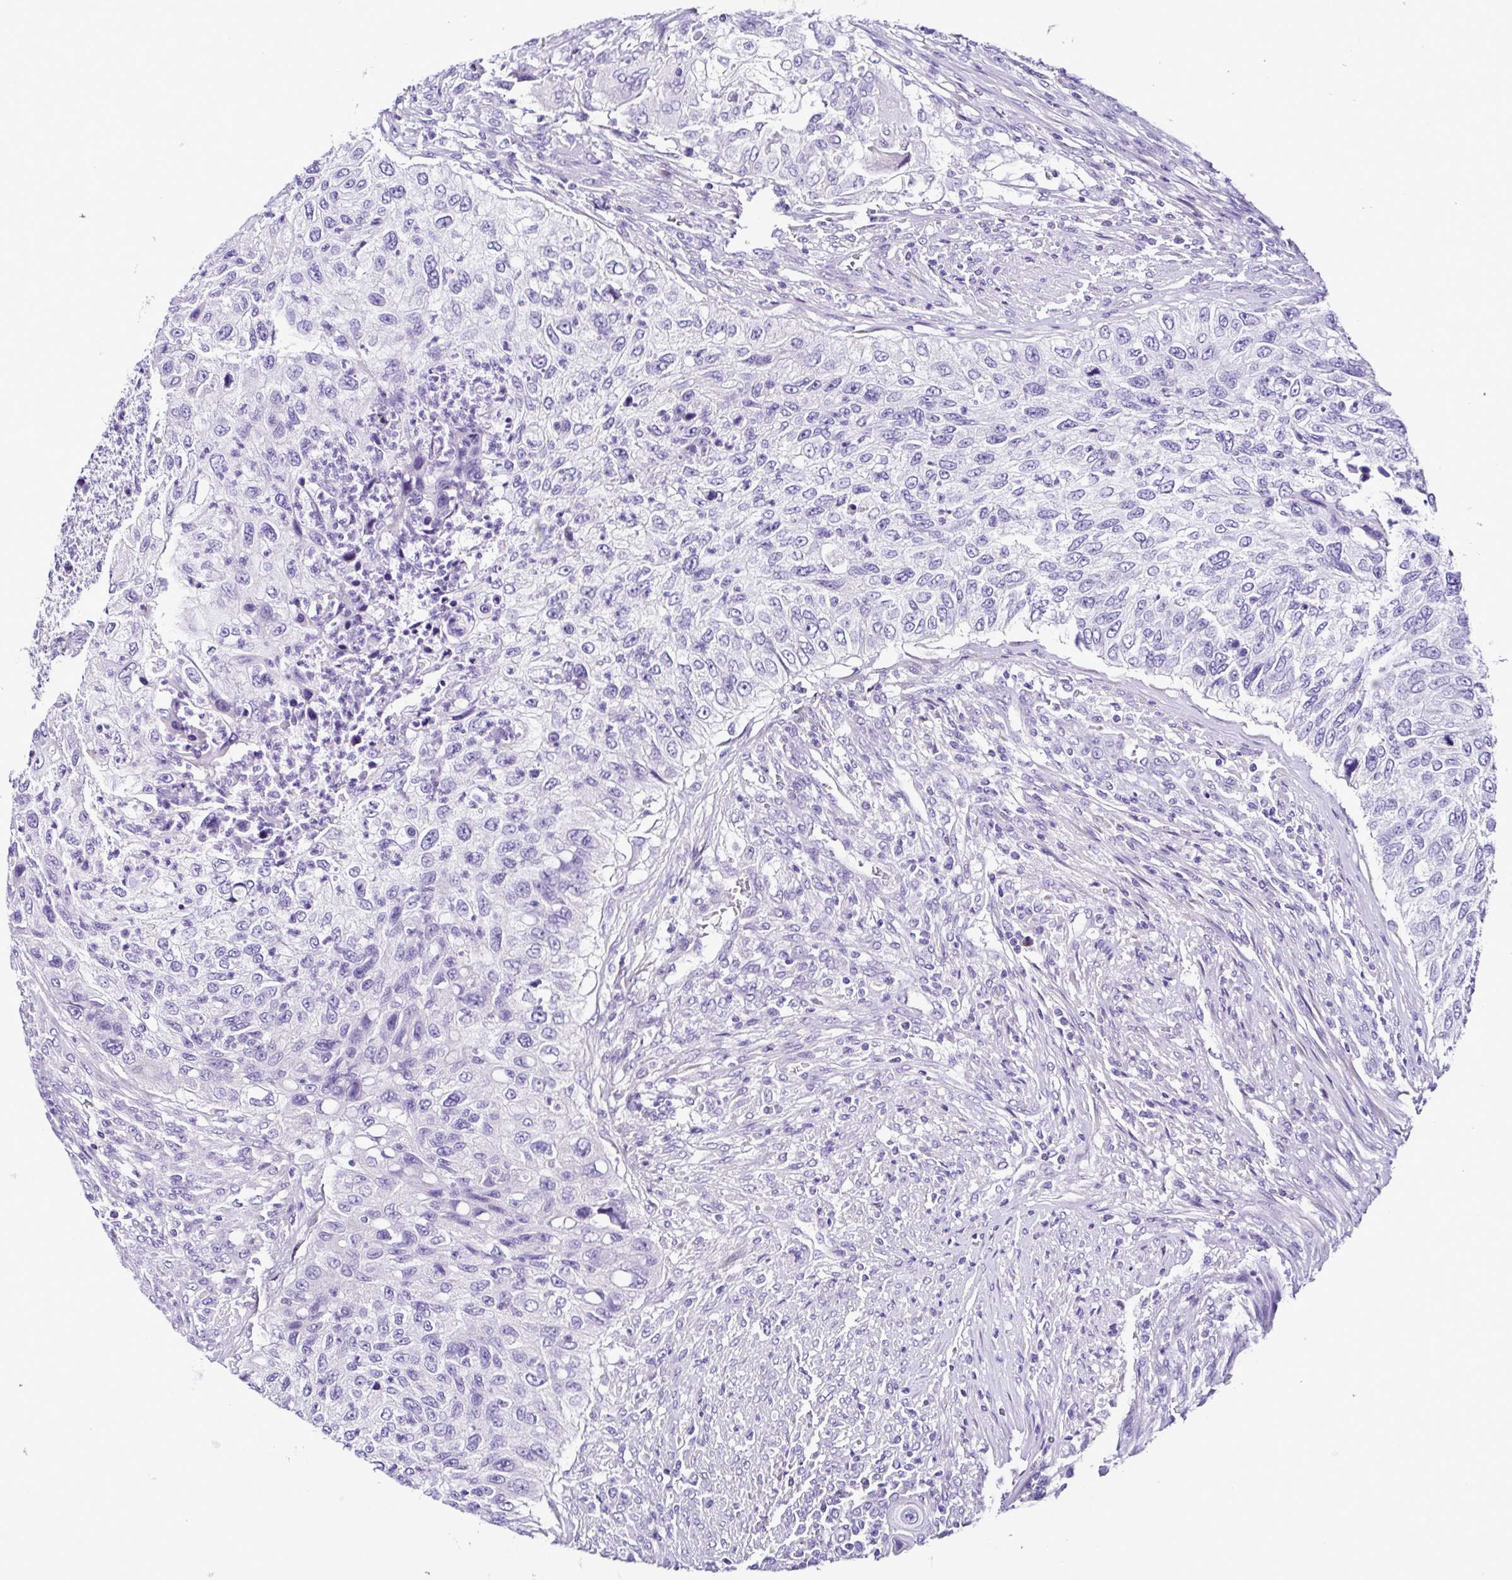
{"staining": {"intensity": "negative", "quantity": "none", "location": "none"}, "tissue": "urothelial cancer", "cell_type": "Tumor cells", "image_type": "cancer", "snomed": [{"axis": "morphology", "description": "Urothelial carcinoma, High grade"}, {"axis": "topography", "description": "Urinary bladder"}], "caption": "A high-resolution image shows immunohistochemistry (IHC) staining of urothelial cancer, which reveals no significant positivity in tumor cells. (DAB (3,3'-diaminobenzidine) IHC with hematoxylin counter stain).", "gene": "SRL", "patient": {"sex": "female", "age": 60}}